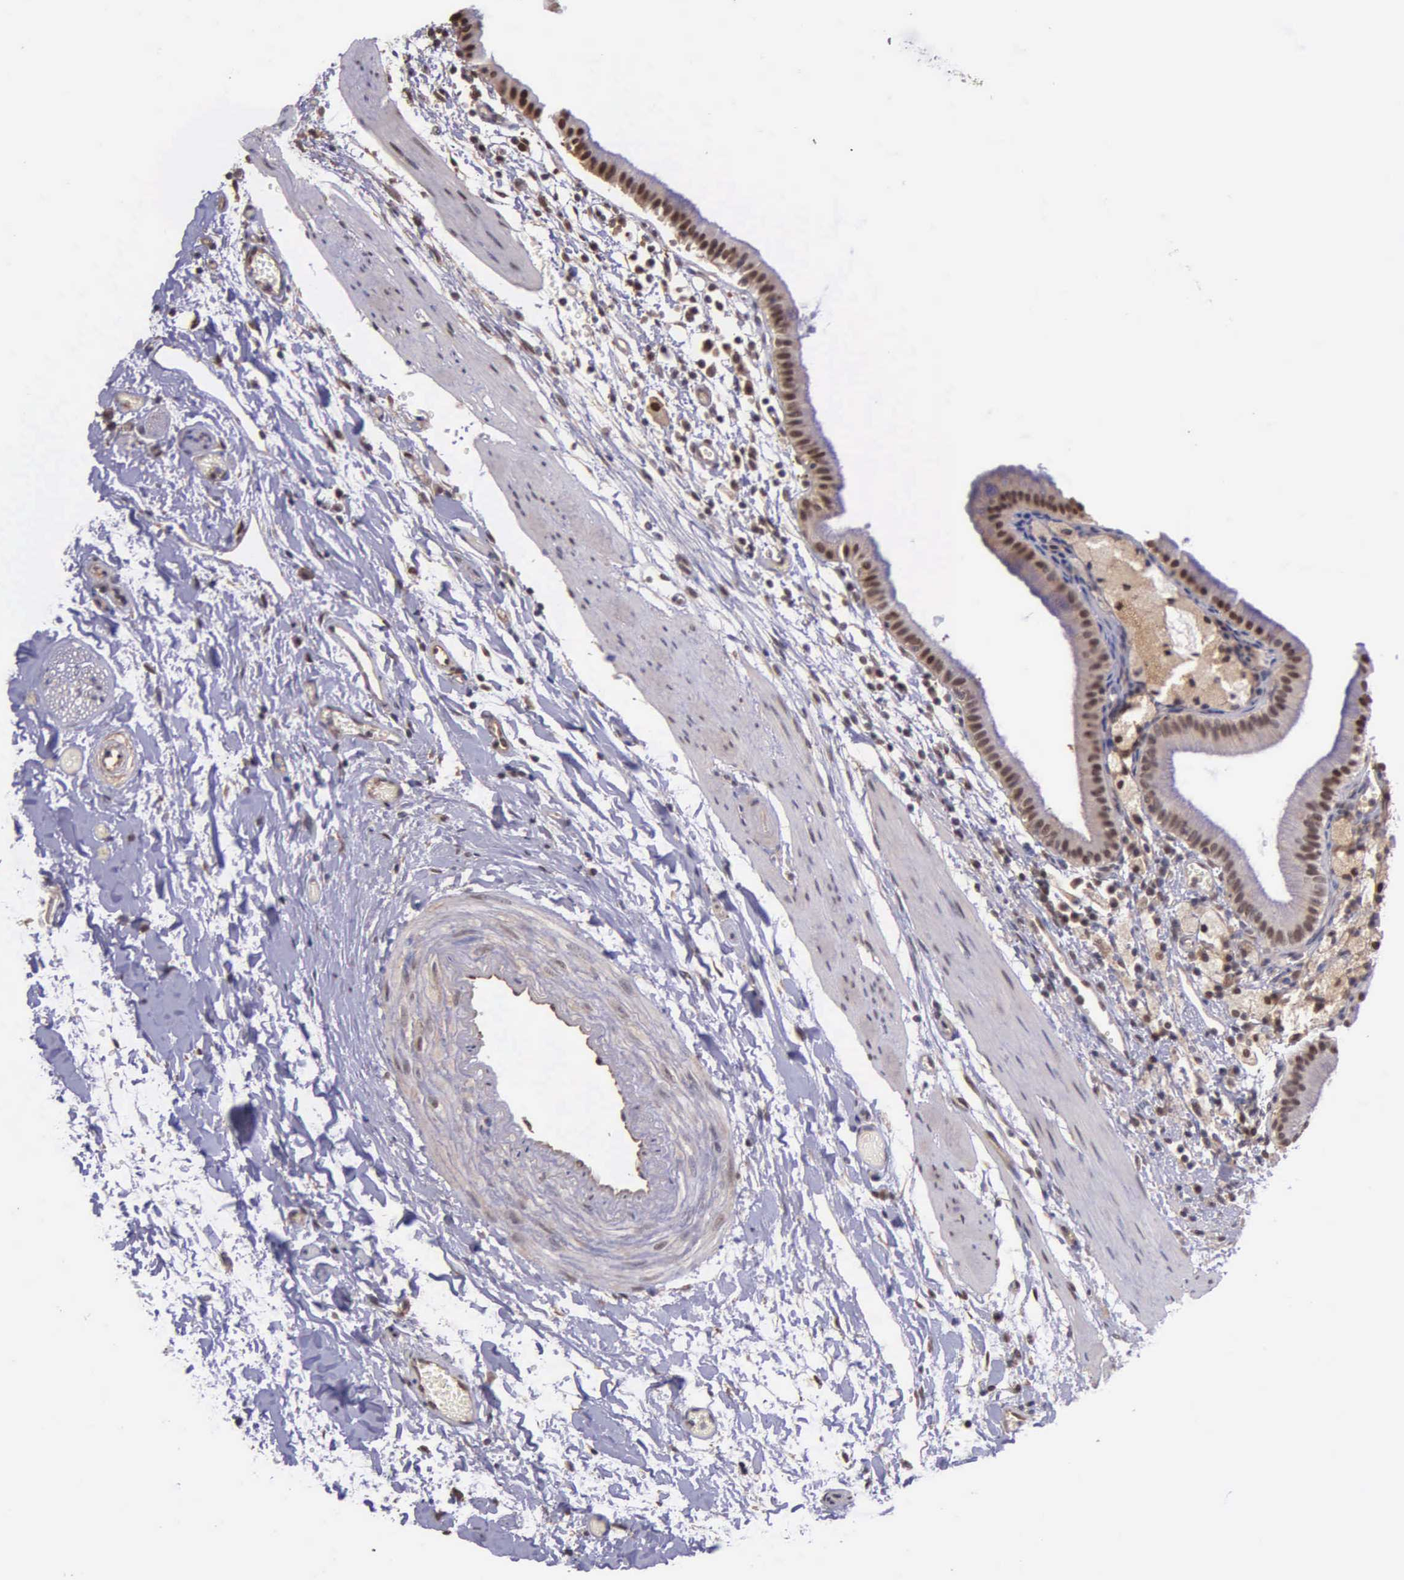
{"staining": {"intensity": "moderate", "quantity": "25%-75%", "location": "cytoplasmic/membranous,nuclear"}, "tissue": "gallbladder", "cell_type": "Glandular cells", "image_type": "normal", "snomed": [{"axis": "morphology", "description": "Normal tissue, NOS"}, {"axis": "topography", "description": "Gallbladder"}], "caption": "Moderate cytoplasmic/membranous,nuclear protein expression is appreciated in about 25%-75% of glandular cells in gallbladder.", "gene": "PSMC1", "patient": {"sex": "female", "age": 48}}